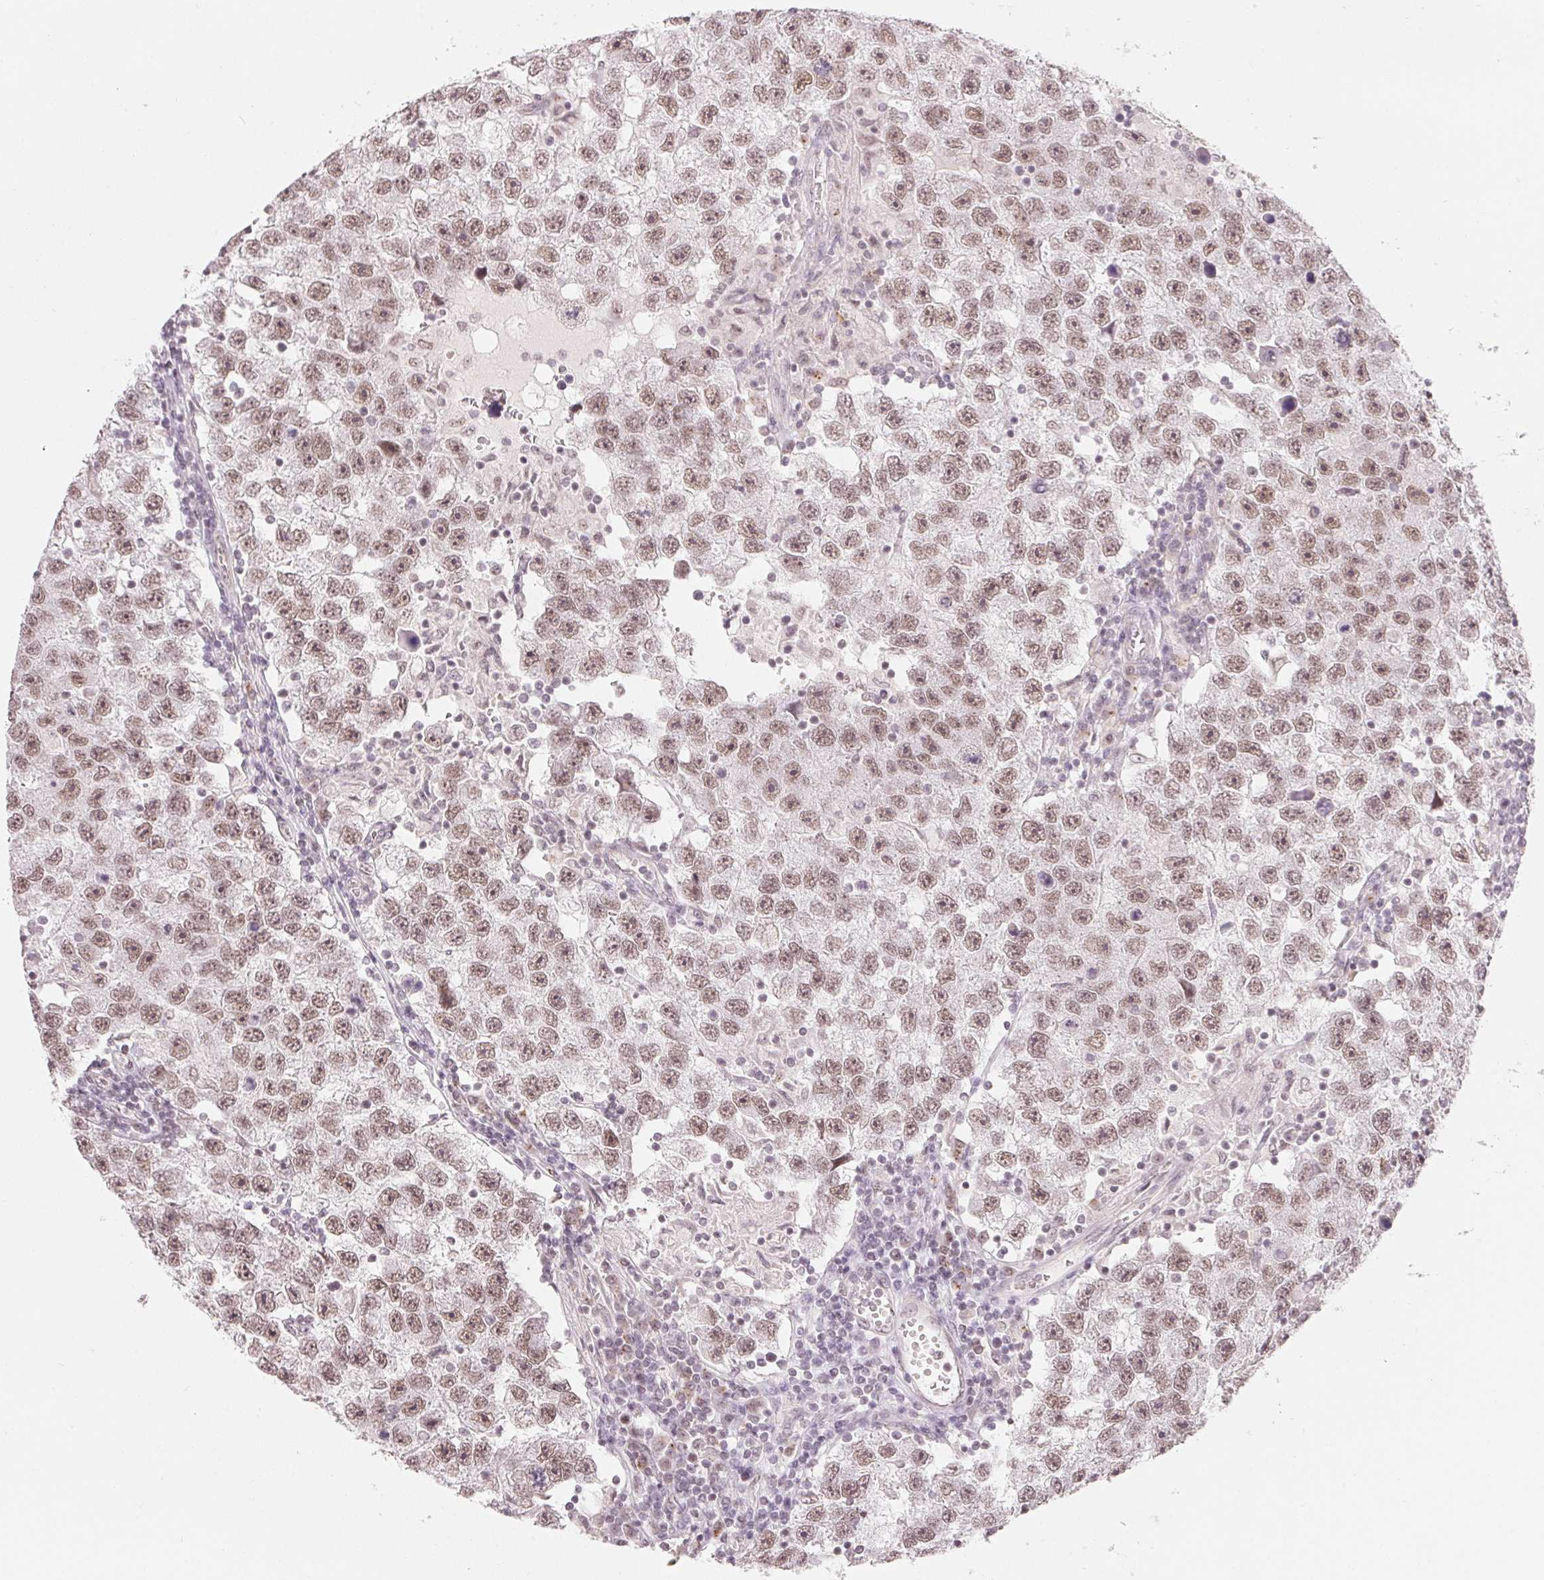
{"staining": {"intensity": "moderate", "quantity": ">75%", "location": "nuclear"}, "tissue": "testis cancer", "cell_type": "Tumor cells", "image_type": "cancer", "snomed": [{"axis": "morphology", "description": "Seminoma, NOS"}, {"axis": "topography", "description": "Testis"}], "caption": "The micrograph shows staining of testis cancer (seminoma), revealing moderate nuclear protein expression (brown color) within tumor cells.", "gene": "NXF3", "patient": {"sex": "male", "age": 26}}